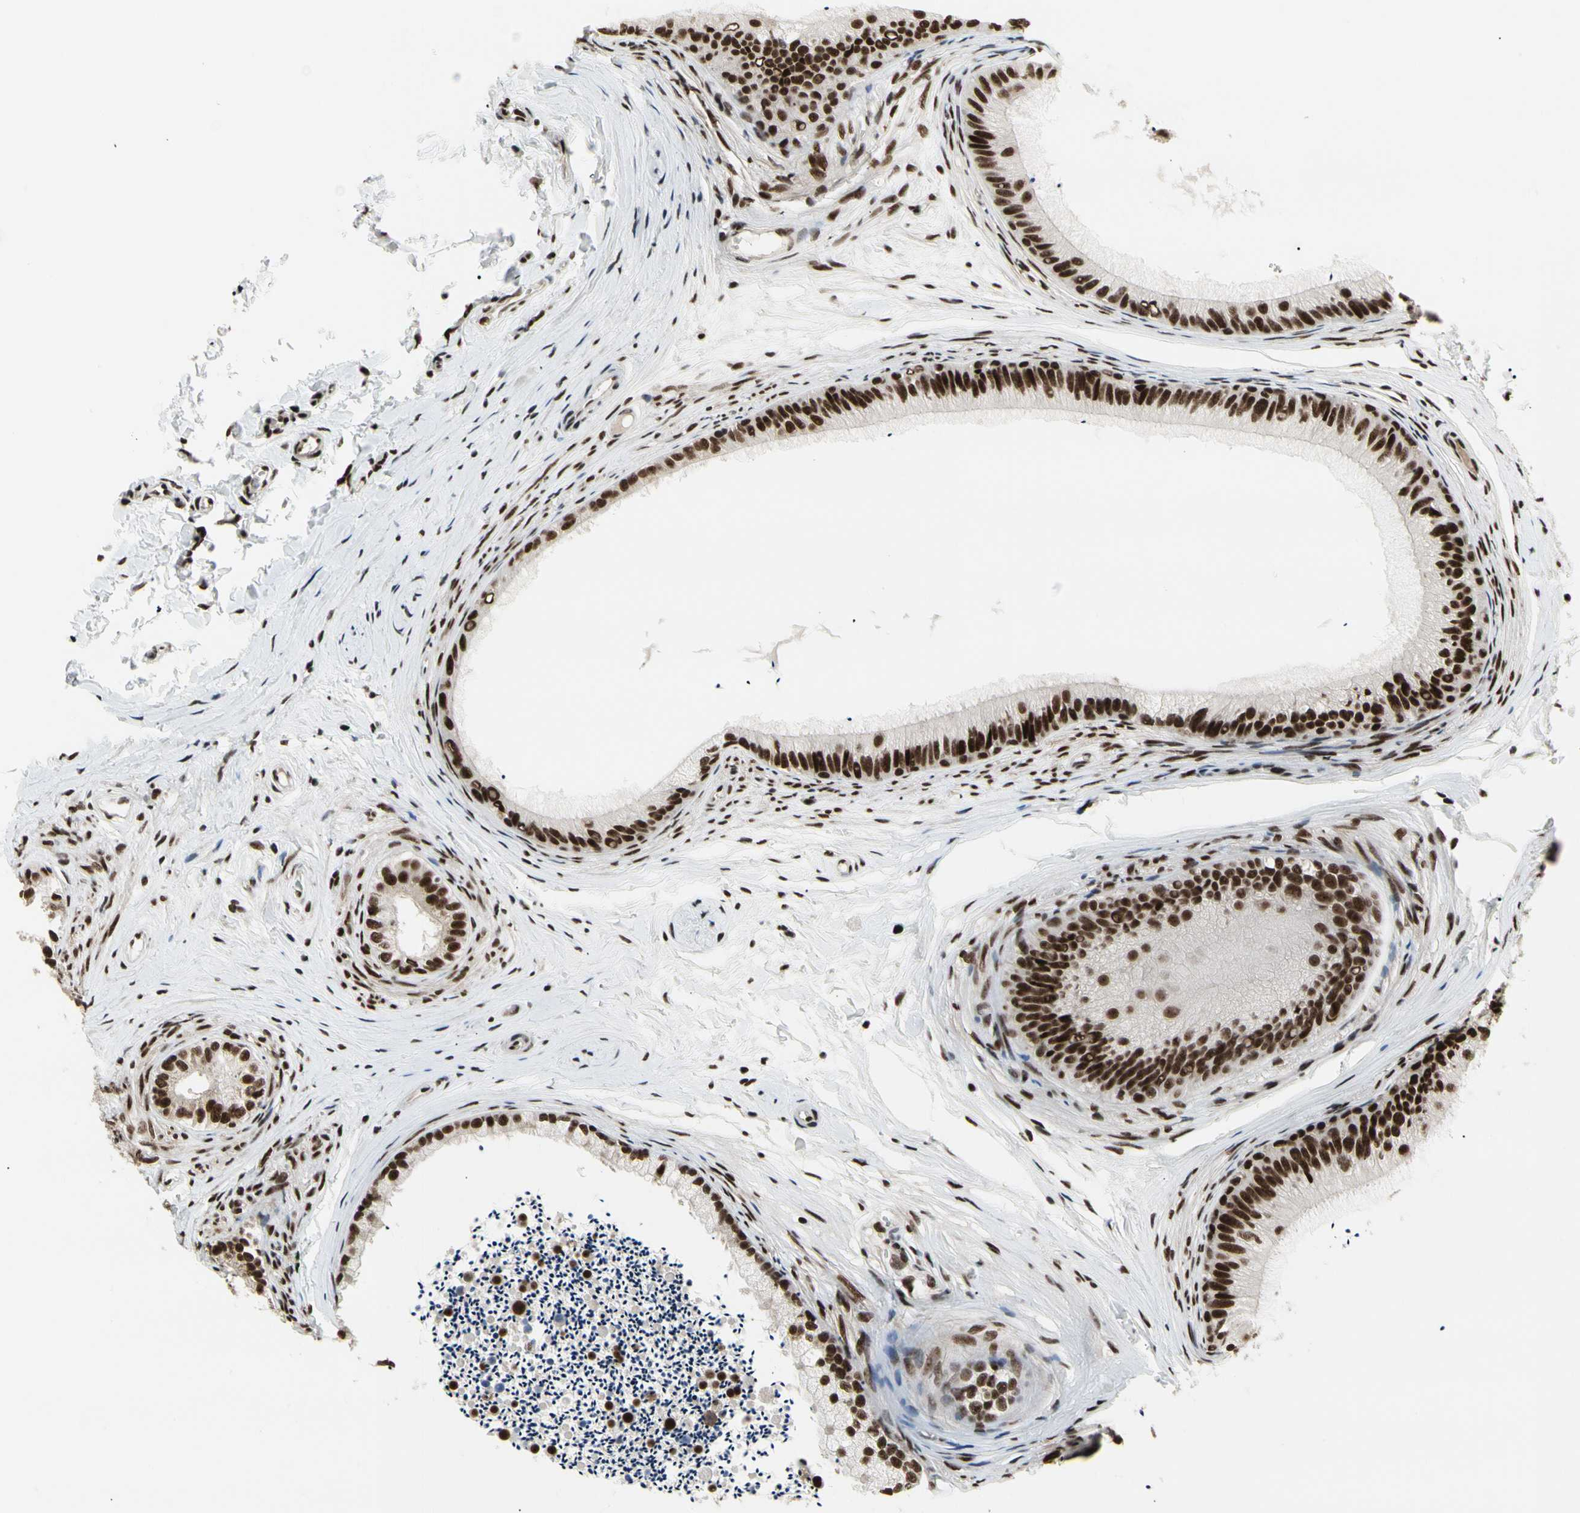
{"staining": {"intensity": "strong", "quantity": ">75%", "location": "nuclear"}, "tissue": "epididymis", "cell_type": "Glandular cells", "image_type": "normal", "snomed": [{"axis": "morphology", "description": "Normal tissue, NOS"}, {"axis": "topography", "description": "Epididymis"}], "caption": "Epididymis stained for a protein (brown) exhibits strong nuclear positive positivity in about >75% of glandular cells.", "gene": "SRSF11", "patient": {"sex": "male", "age": 56}}